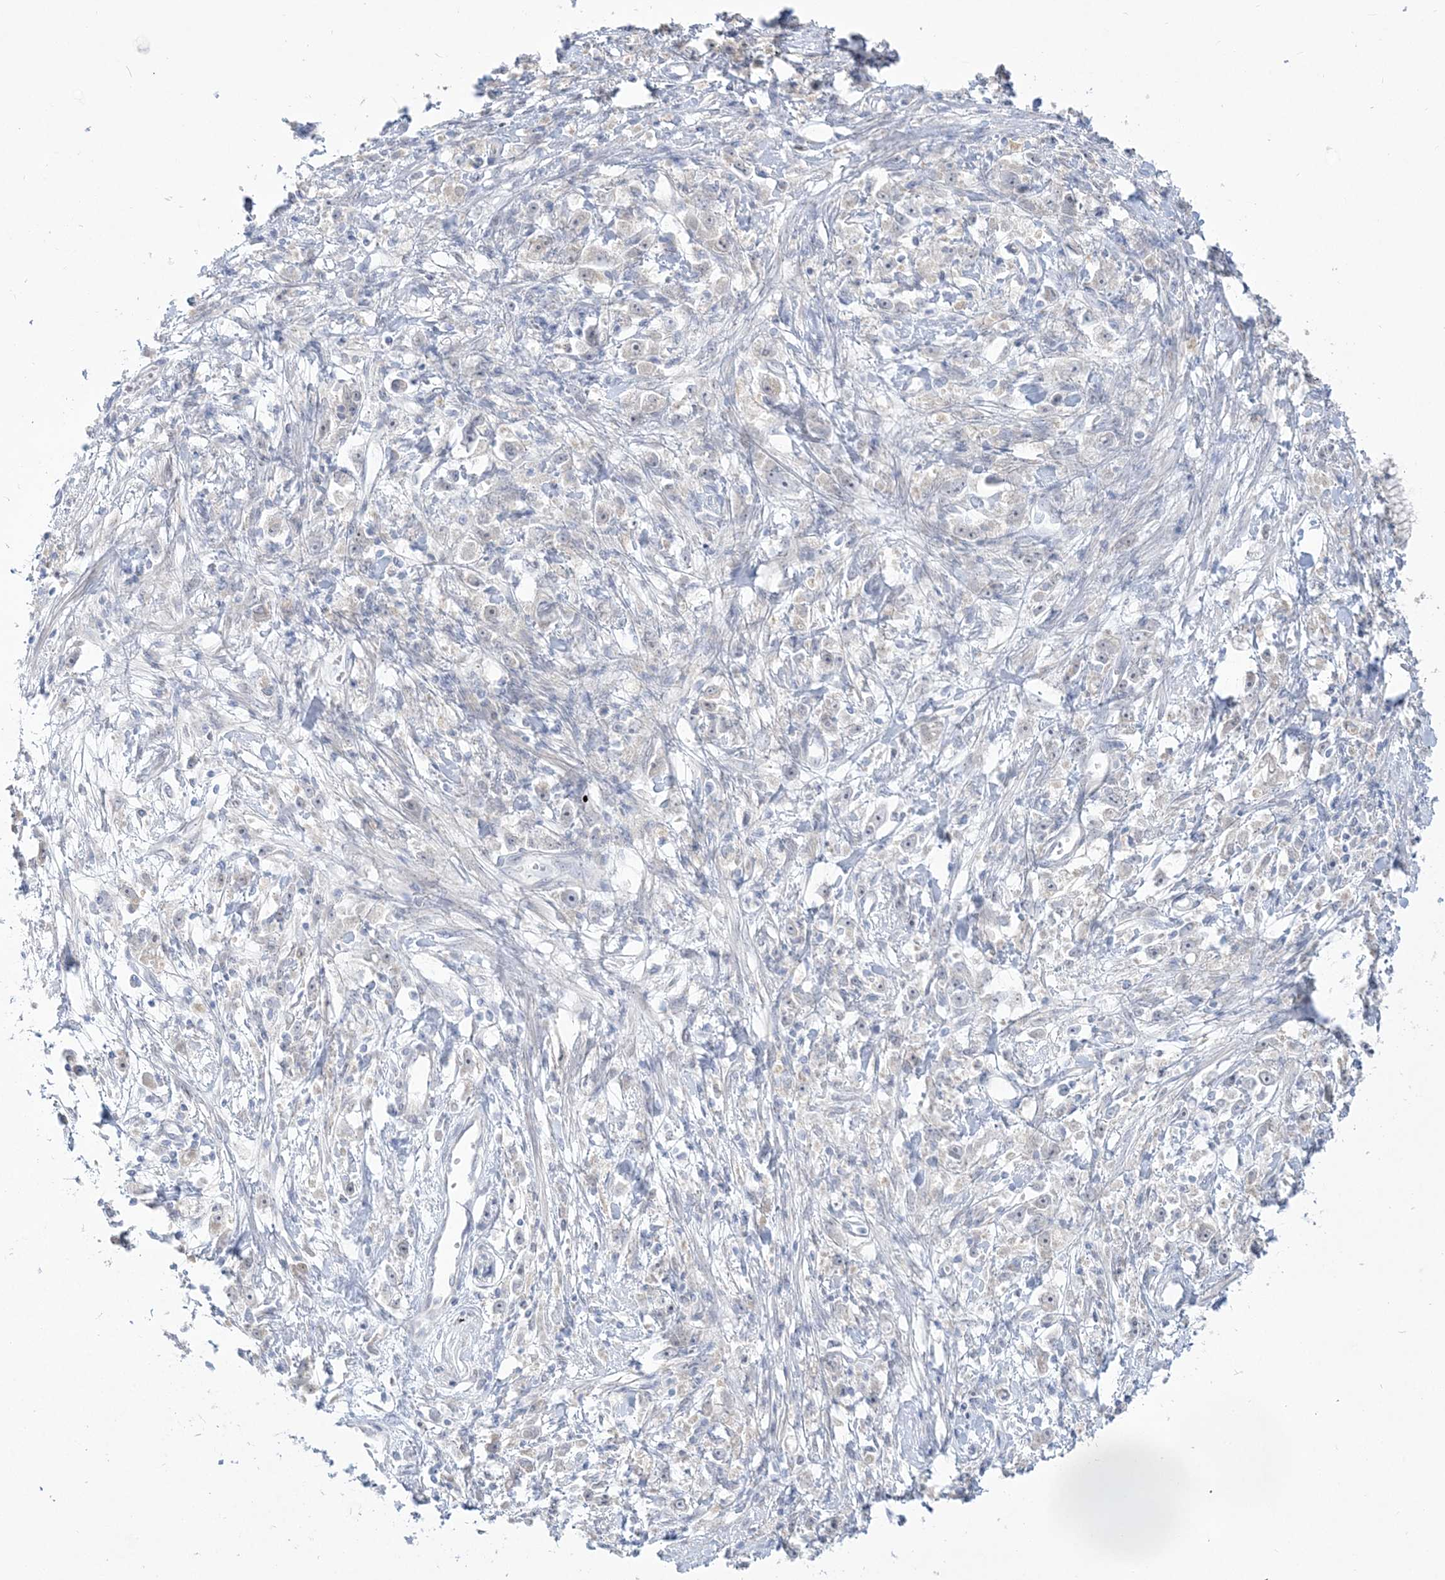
{"staining": {"intensity": "negative", "quantity": "none", "location": "none"}, "tissue": "stomach cancer", "cell_type": "Tumor cells", "image_type": "cancer", "snomed": [{"axis": "morphology", "description": "Adenocarcinoma, NOS"}, {"axis": "topography", "description": "Stomach"}], "caption": "The image displays no staining of tumor cells in stomach cancer. Brightfield microscopy of IHC stained with DAB (brown) and hematoxylin (blue), captured at high magnification.", "gene": "PCBD1", "patient": {"sex": "female", "age": 59}}